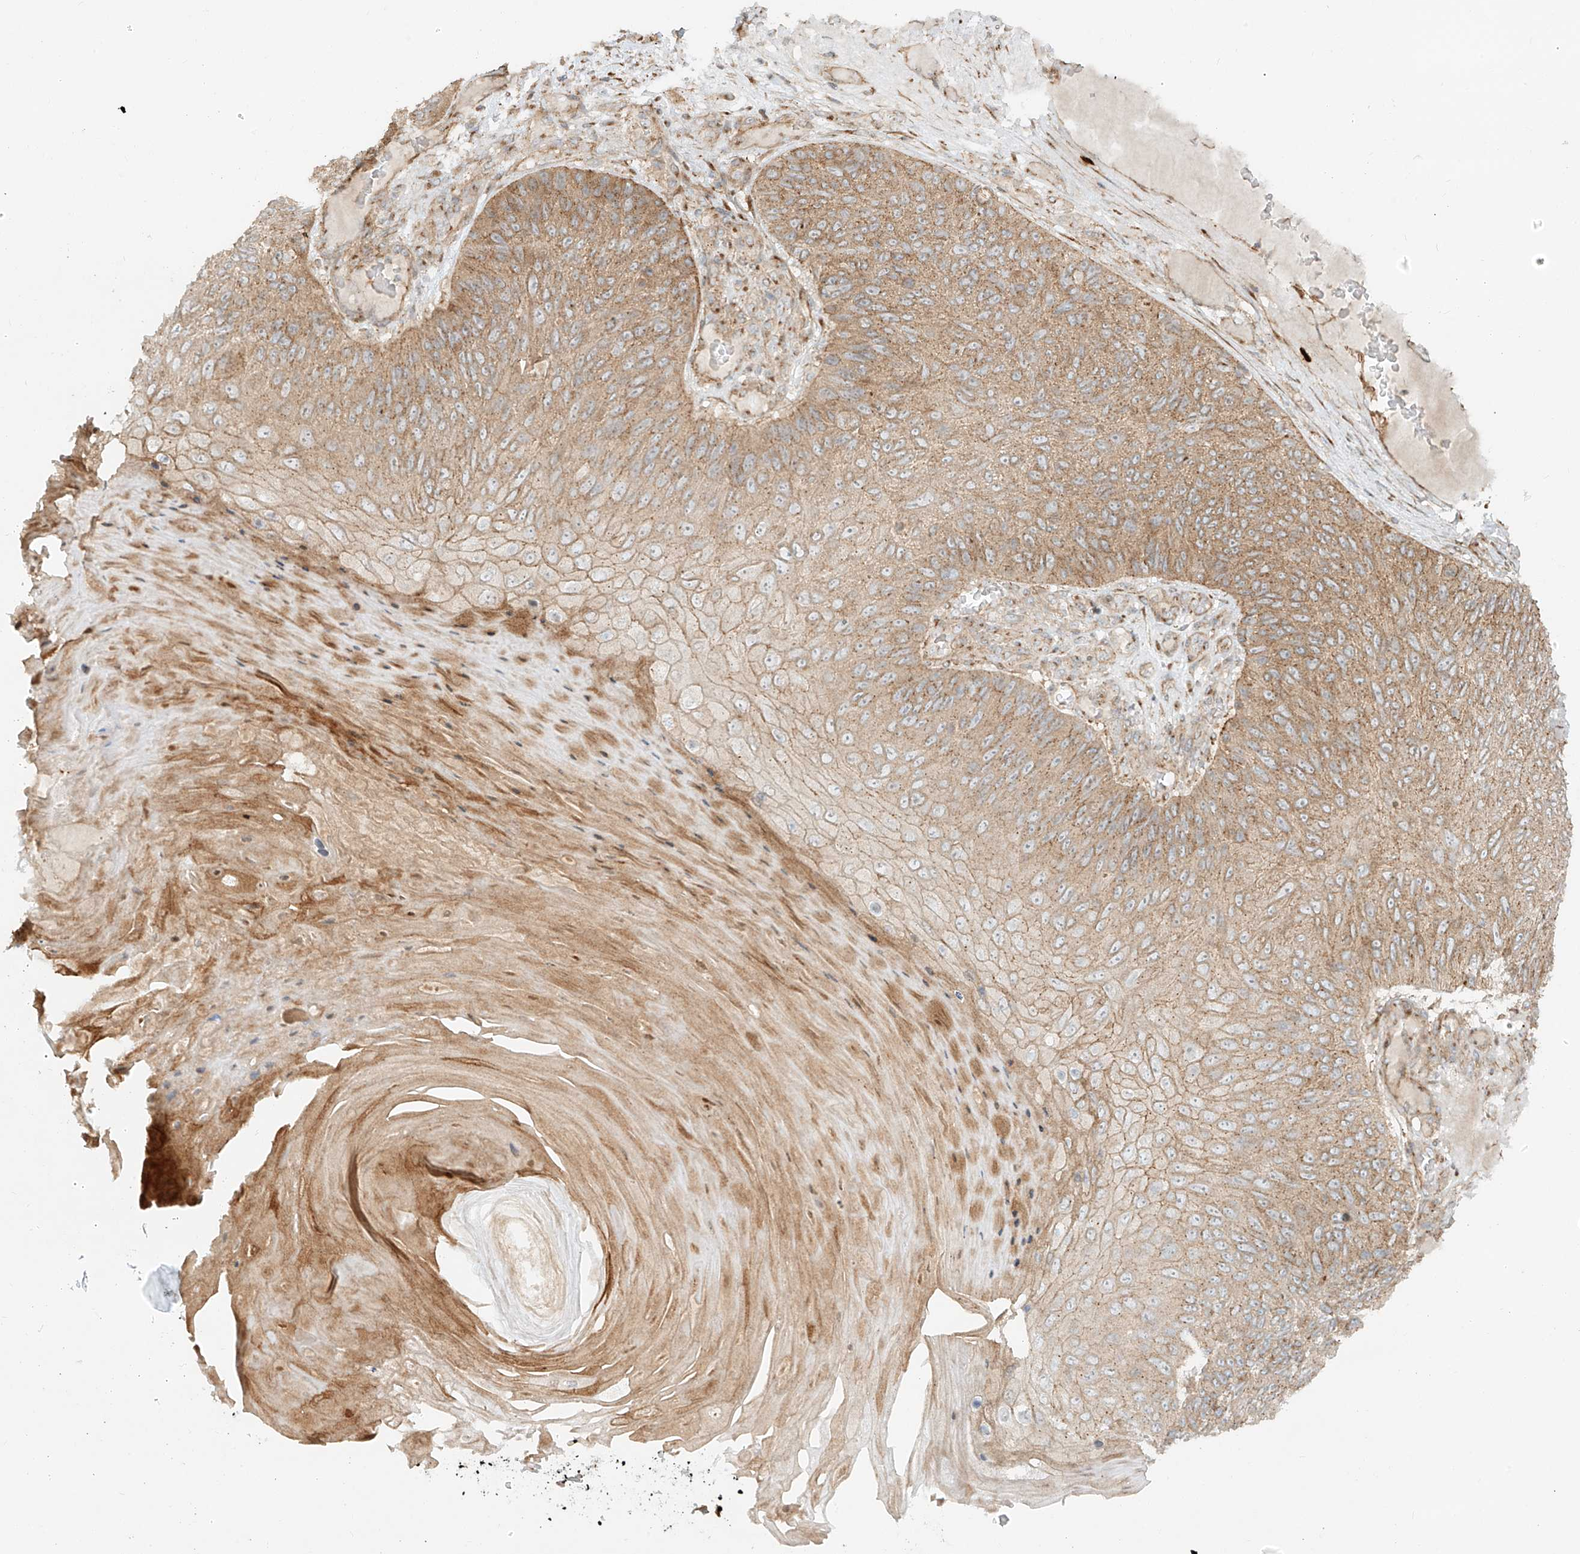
{"staining": {"intensity": "moderate", "quantity": ">75%", "location": "cytoplasmic/membranous"}, "tissue": "skin cancer", "cell_type": "Tumor cells", "image_type": "cancer", "snomed": [{"axis": "morphology", "description": "Squamous cell carcinoma, NOS"}, {"axis": "topography", "description": "Skin"}], "caption": "Squamous cell carcinoma (skin) stained with DAB (3,3'-diaminobenzidine) immunohistochemistry demonstrates medium levels of moderate cytoplasmic/membranous expression in approximately >75% of tumor cells. (Stains: DAB (3,3'-diaminobenzidine) in brown, nuclei in blue, Microscopy: brightfield microscopy at high magnification).", "gene": "ZNF287", "patient": {"sex": "female", "age": 88}}